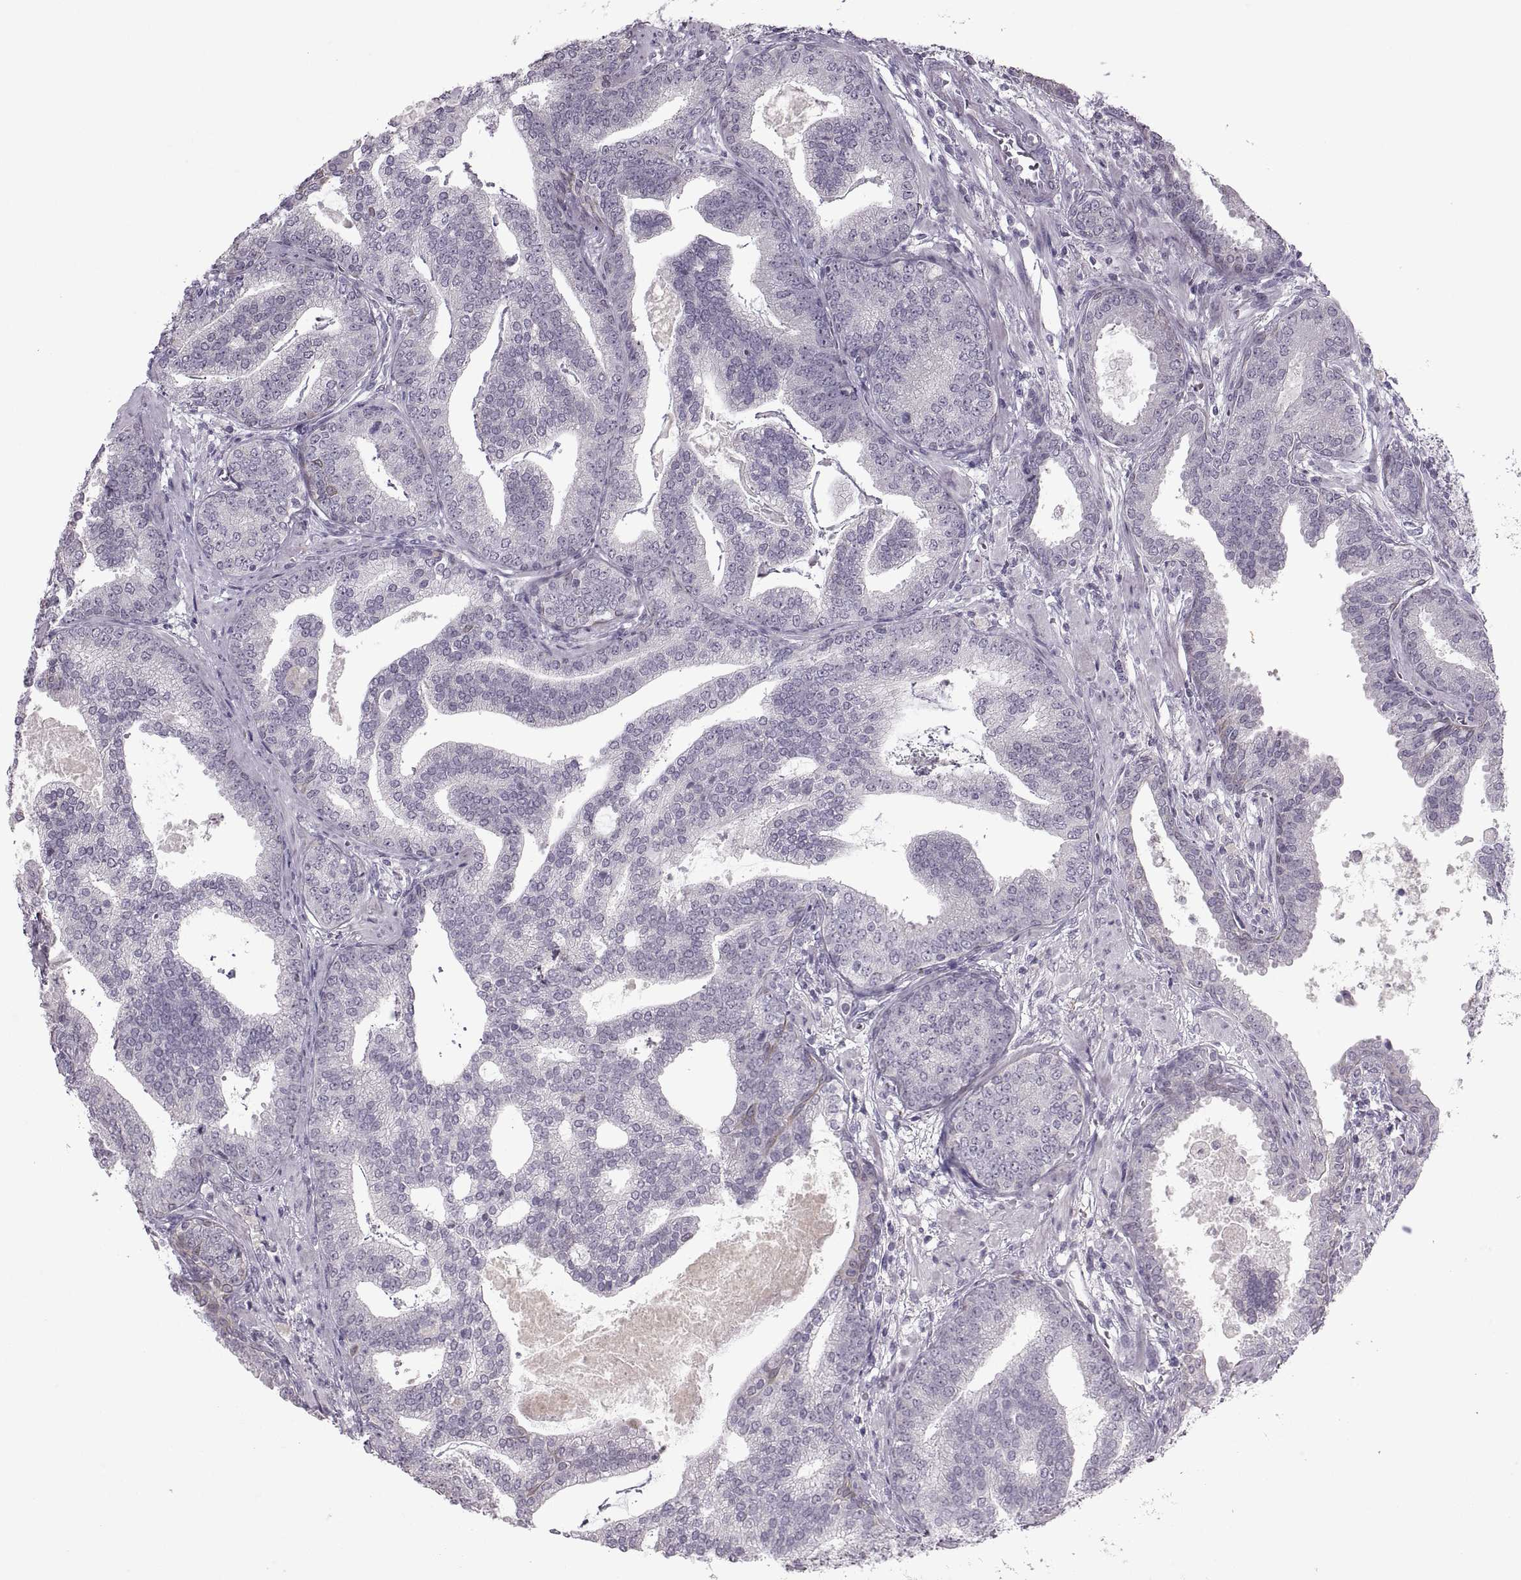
{"staining": {"intensity": "negative", "quantity": "none", "location": "none"}, "tissue": "prostate cancer", "cell_type": "Tumor cells", "image_type": "cancer", "snomed": [{"axis": "morphology", "description": "Adenocarcinoma, NOS"}, {"axis": "topography", "description": "Prostate"}], "caption": "DAB immunohistochemical staining of prostate cancer (adenocarcinoma) reveals no significant expression in tumor cells. (DAB (3,3'-diaminobenzidine) IHC, high magnification).", "gene": "MGAT4D", "patient": {"sex": "male", "age": 64}}